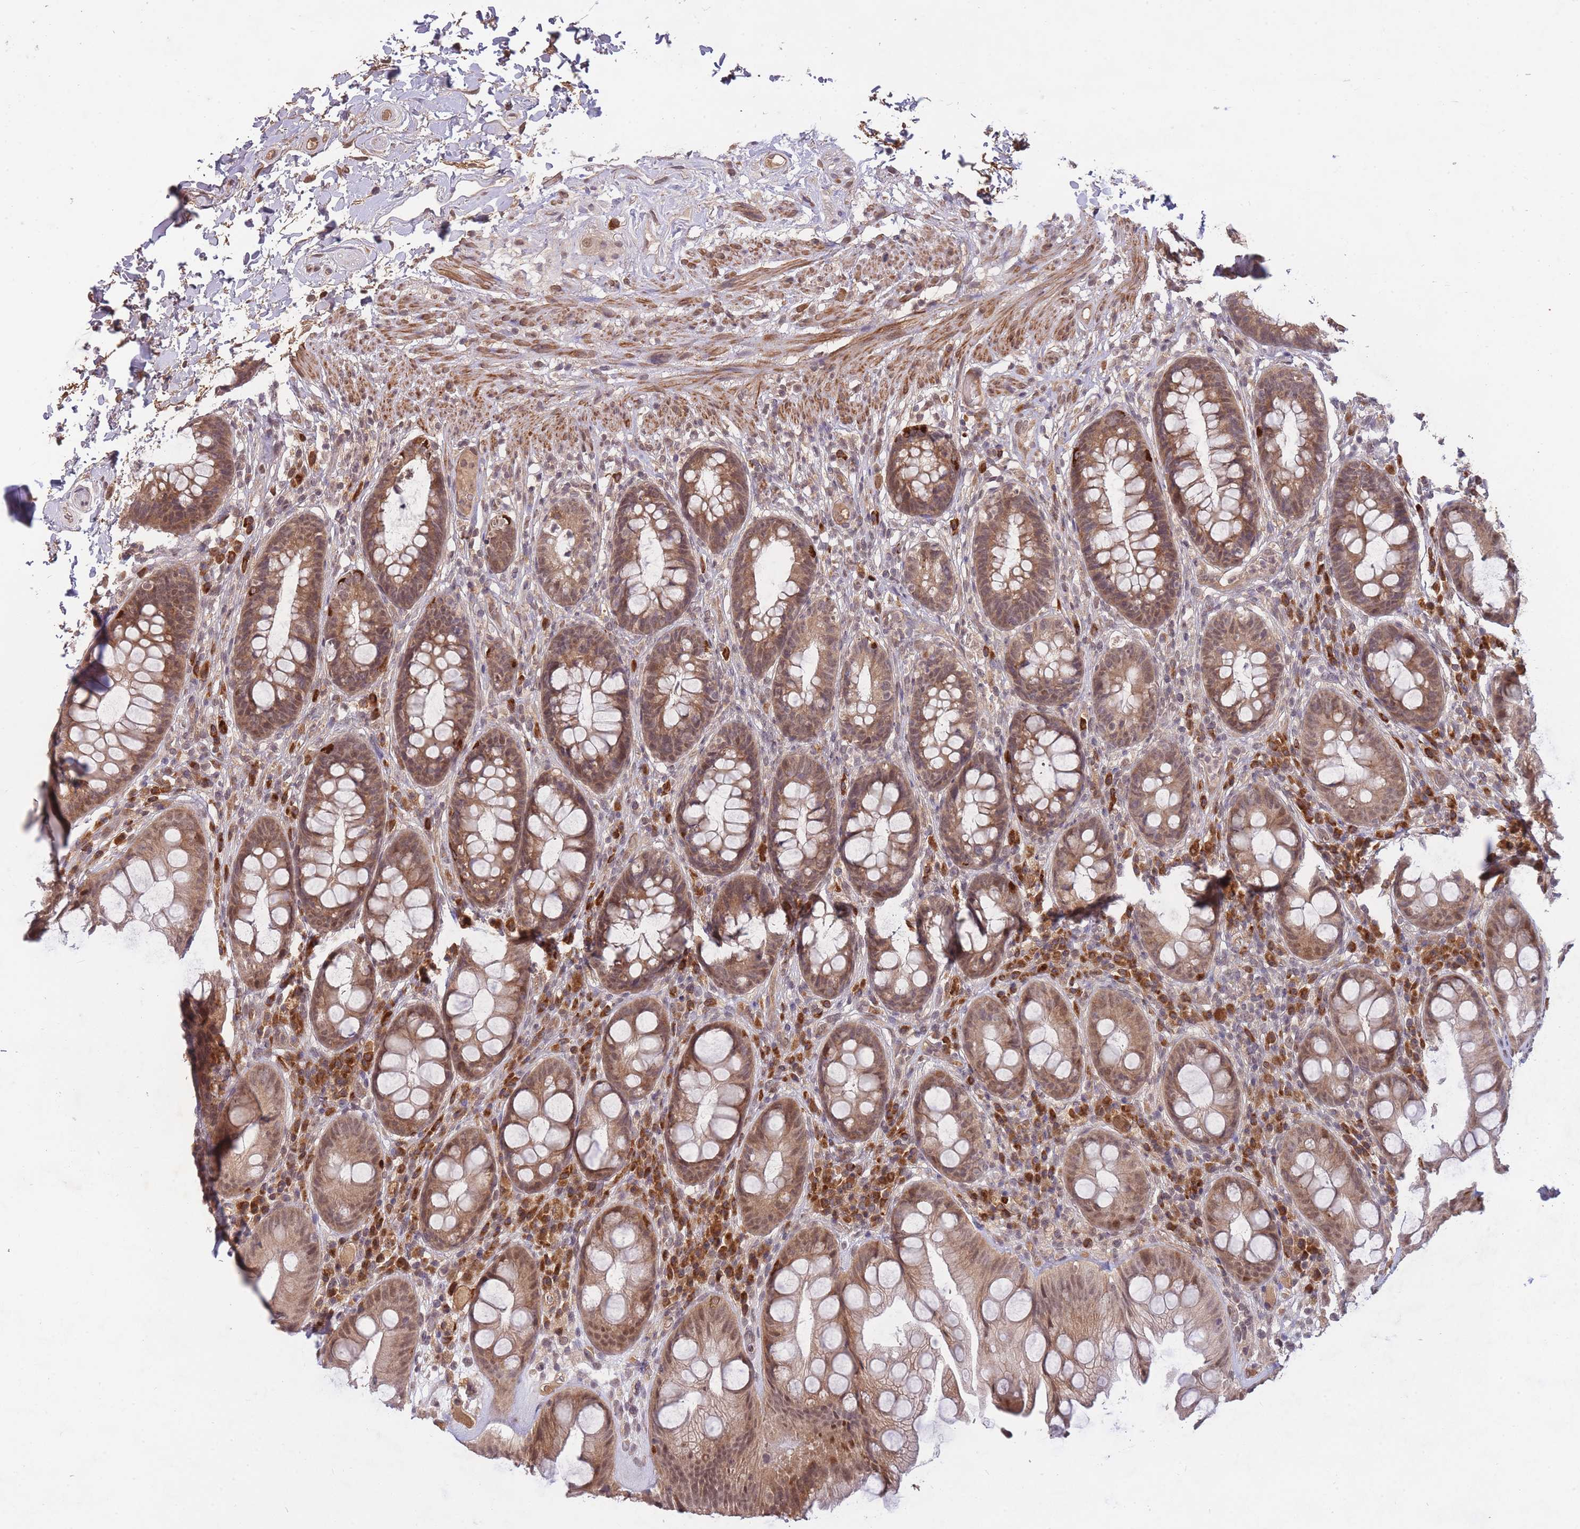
{"staining": {"intensity": "moderate", "quantity": ">75%", "location": "cytoplasmic/membranous,nuclear"}, "tissue": "rectum", "cell_type": "Glandular cells", "image_type": "normal", "snomed": [{"axis": "morphology", "description": "Normal tissue, NOS"}, {"axis": "topography", "description": "Rectum"}], "caption": "Immunohistochemistry (IHC) (DAB (3,3'-diaminobenzidine)) staining of benign human rectum reveals moderate cytoplasmic/membranous,nuclear protein staining in approximately >75% of glandular cells.", "gene": "SMC6", "patient": {"sex": "male", "age": 74}}